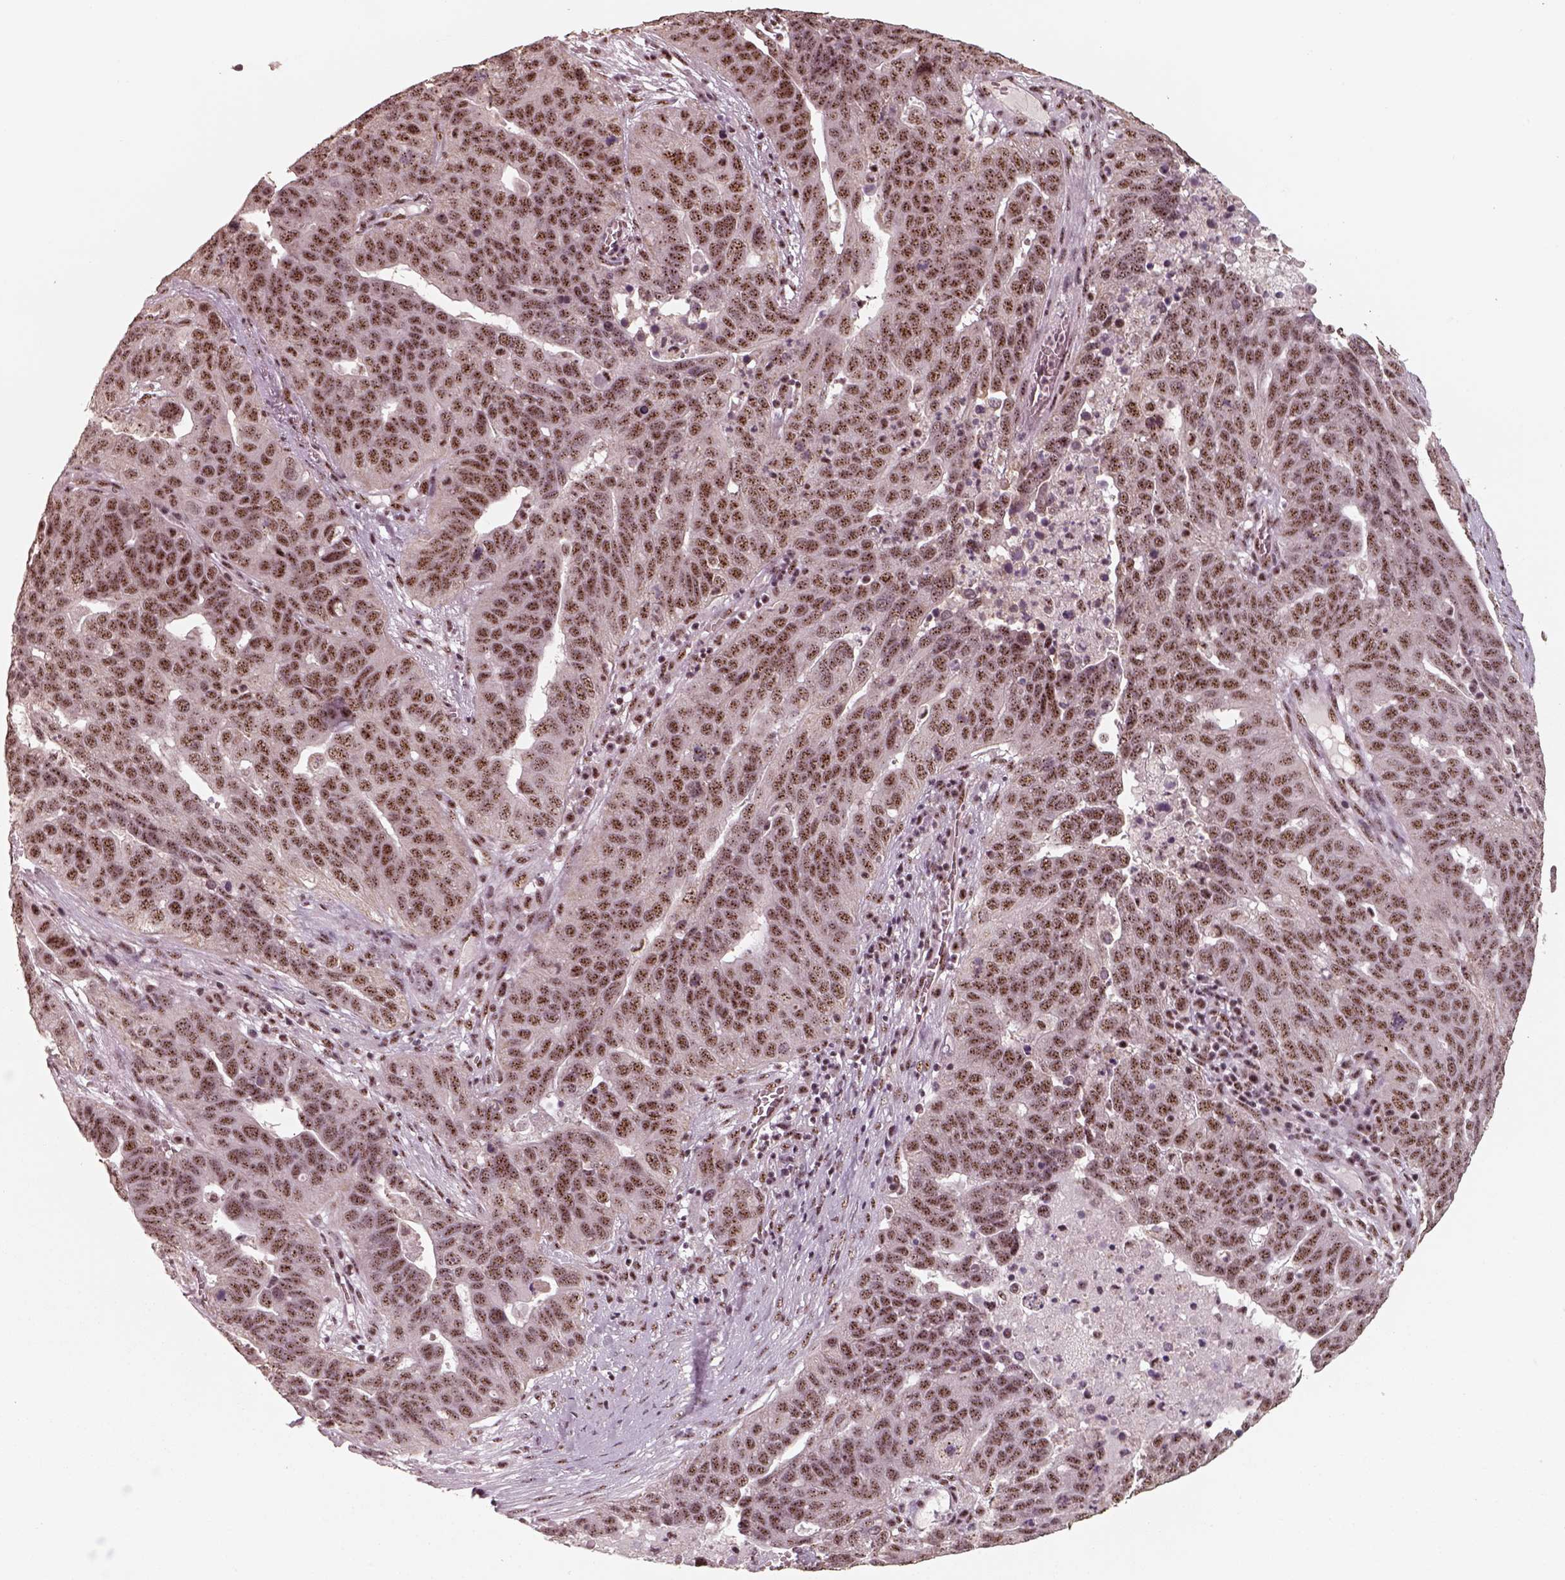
{"staining": {"intensity": "moderate", "quantity": ">75%", "location": "nuclear"}, "tissue": "ovarian cancer", "cell_type": "Tumor cells", "image_type": "cancer", "snomed": [{"axis": "morphology", "description": "Carcinoma, endometroid"}, {"axis": "topography", "description": "Soft tissue"}, {"axis": "topography", "description": "Ovary"}], "caption": "Immunohistochemistry image of ovarian cancer (endometroid carcinoma) stained for a protein (brown), which displays medium levels of moderate nuclear staining in approximately >75% of tumor cells.", "gene": "ATXN7L3", "patient": {"sex": "female", "age": 52}}